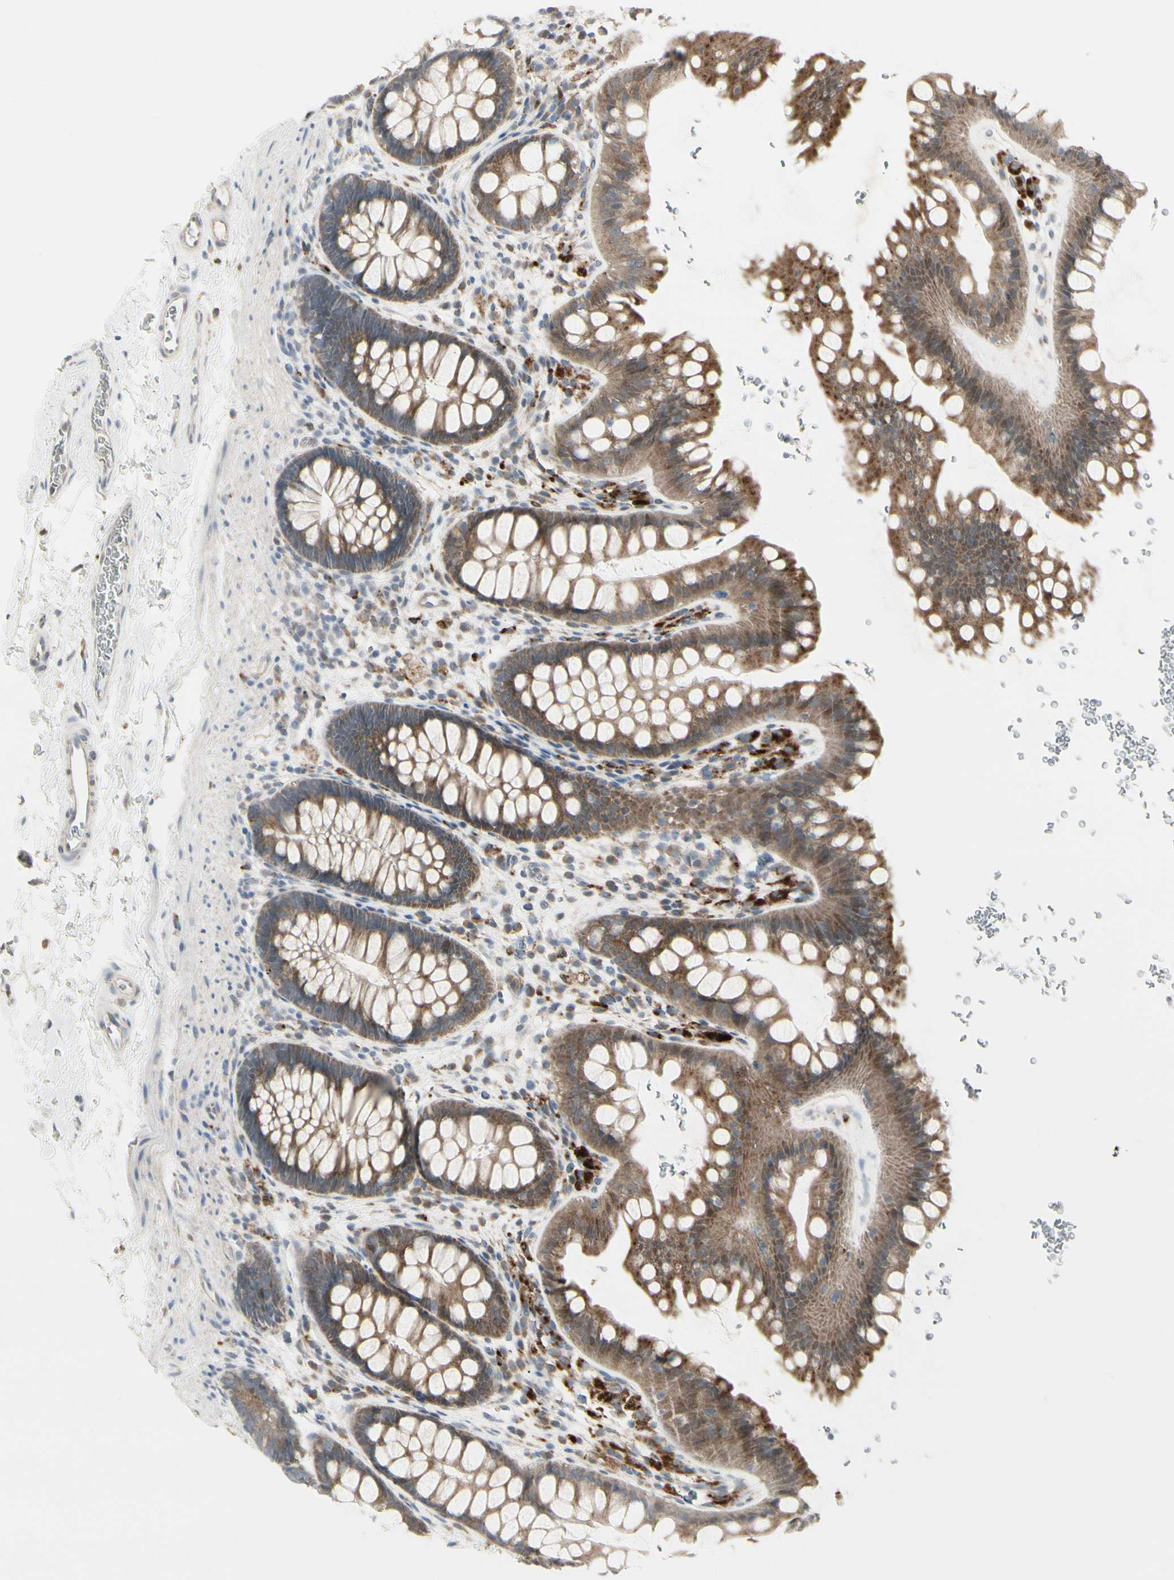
{"staining": {"intensity": "moderate", "quantity": ">75%", "location": "cytoplasmic/membranous"}, "tissue": "rectum", "cell_type": "Glandular cells", "image_type": "normal", "snomed": [{"axis": "morphology", "description": "Normal tissue, NOS"}, {"axis": "topography", "description": "Rectum"}], "caption": "Approximately >75% of glandular cells in benign human rectum display moderate cytoplasmic/membranous protein positivity as visualized by brown immunohistochemical staining.", "gene": "GRN", "patient": {"sex": "female", "age": 24}}